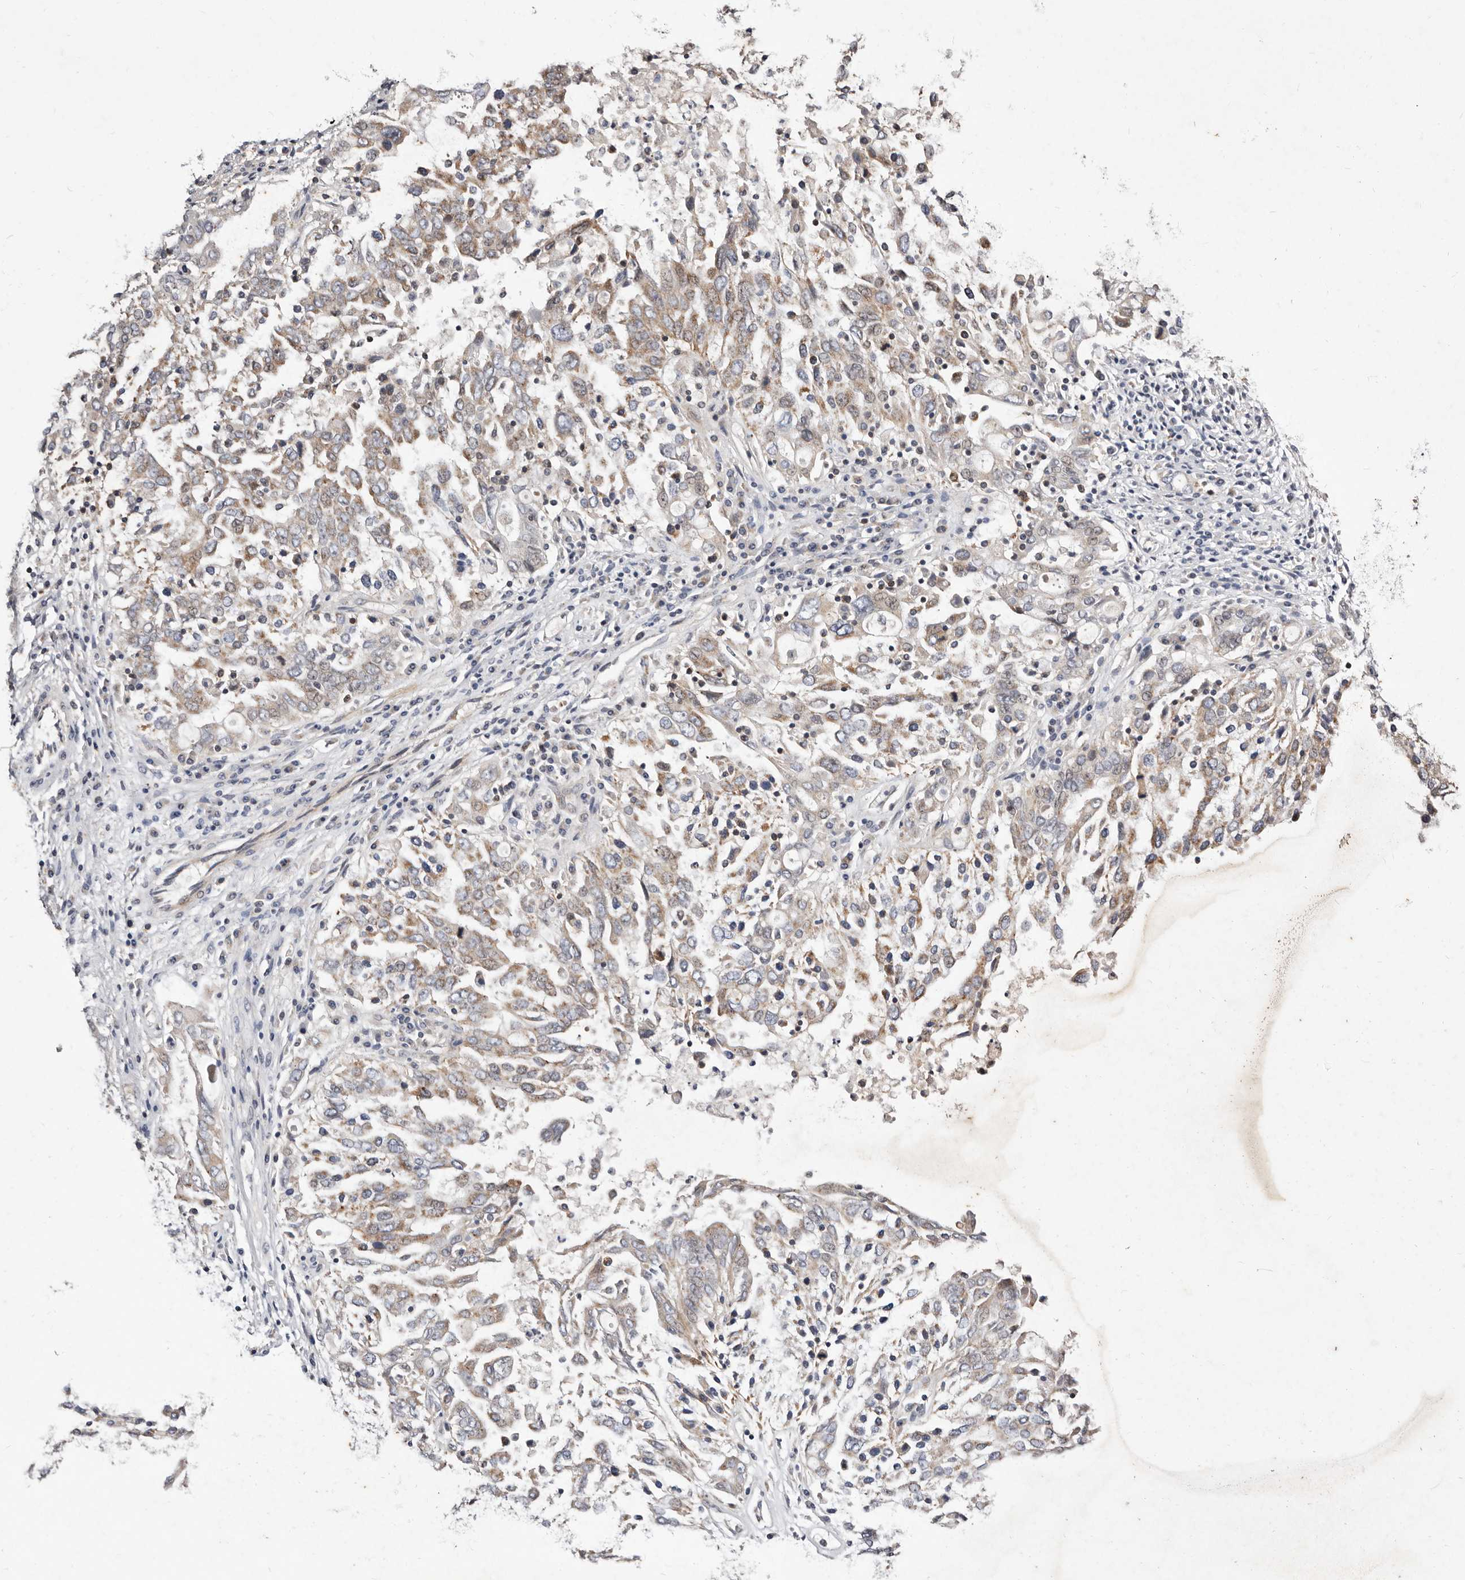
{"staining": {"intensity": "moderate", "quantity": ">75%", "location": "cytoplasmic/membranous"}, "tissue": "ovarian cancer", "cell_type": "Tumor cells", "image_type": "cancer", "snomed": [{"axis": "morphology", "description": "Carcinoma, endometroid"}, {"axis": "topography", "description": "Ovary"}], "caption": "This is an image of immunohistochemistry staining of endometroid carcinoma (ovarian), which shows moderate positivity in the cytoplasmic/membranous of tumor cells.", "gene": "TIMM17B", "patient": {"sex": "female", "age": 62}}